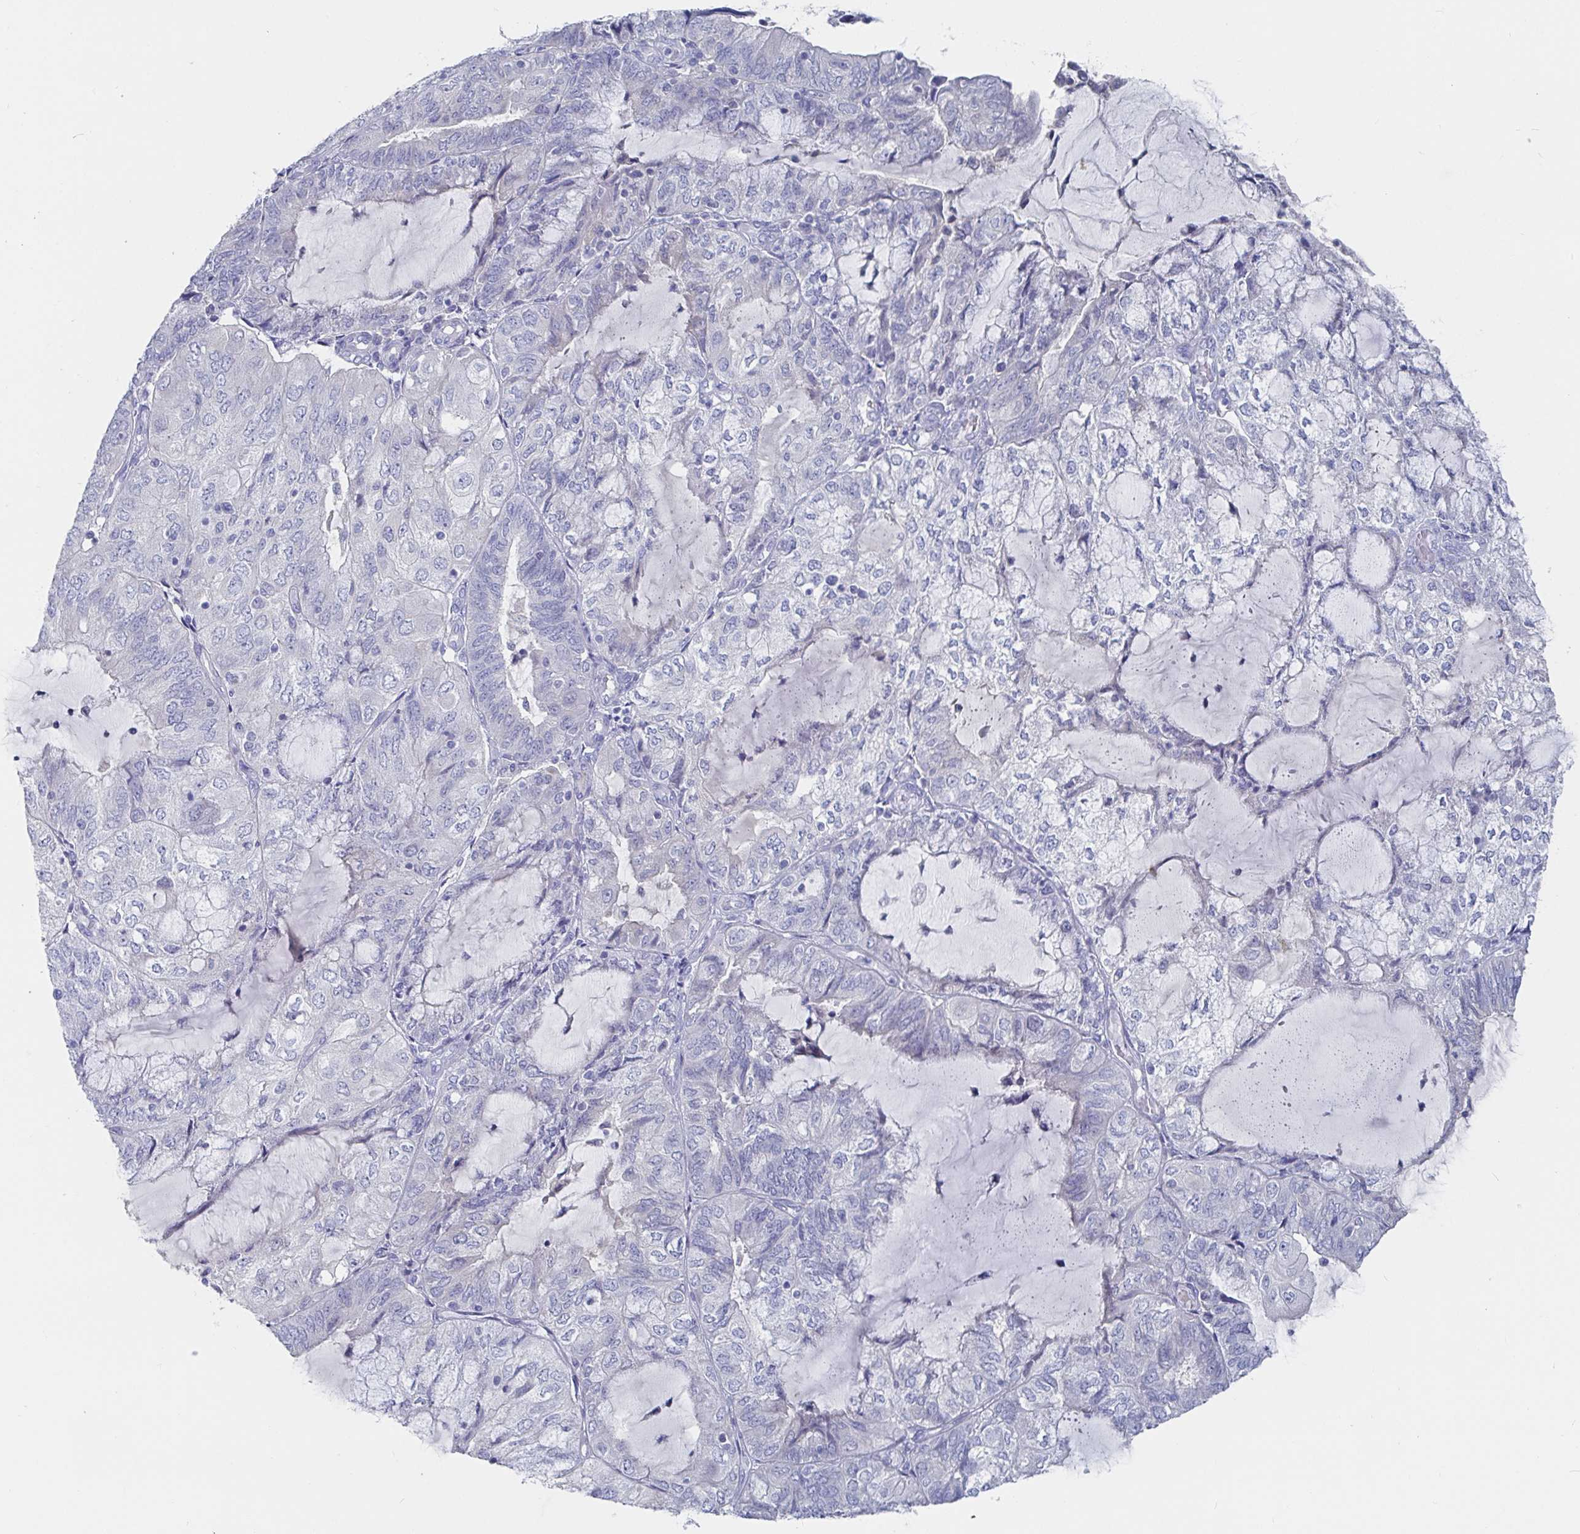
{"staining": {"intensity": "negative", "quantity": "none", "location": "none"}, "tissue": "endometrial cancer", "cell_type": "Tumor cells", "image_type": "cancer", "snomed": [{"axis": "morphology", "description": "Adenocarcinoma, NOS"}, {"axis": "topography", "description": "Endometrium"}], "caption": "Histopathology image shows no protein staining in tumor cells of endometrial cancer tissue.", "gene": "ZNF430", "patient": {"sex": "female", "age": 81}}